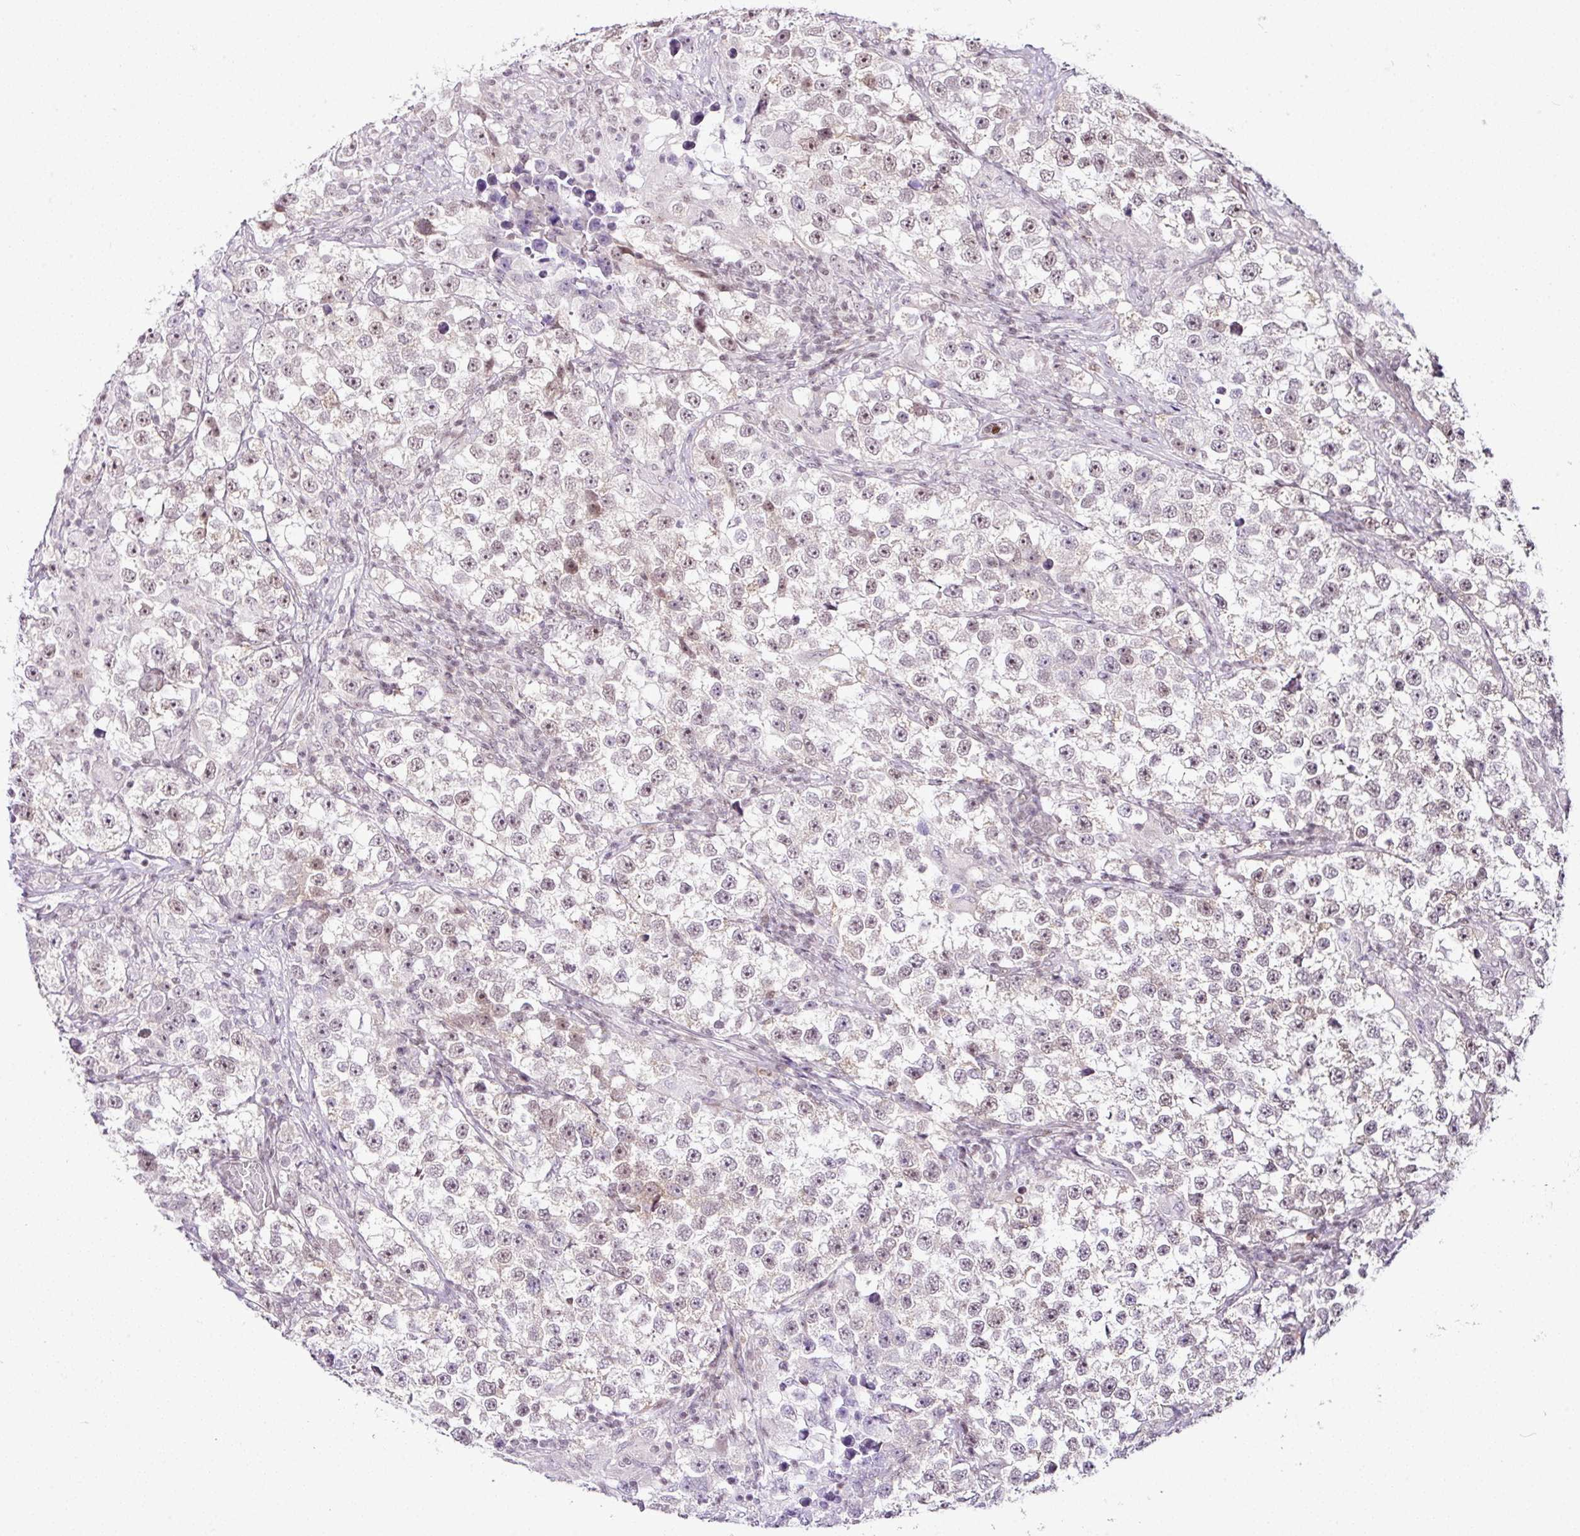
{"staining": {"intensity": "weak", "quantity": "<25%", "location": "cytoplasmic/membranous,nuclear"}, "tissue": "testis cancer", "cell_type": "Tumor cells", "image_type": "cancer", "snomed": [{"axis": "morphology", "description": "Seminoma, NOS"}, {"axis": "topography", "description": "Testis"}], "caption": "This is an immunohistochemistry (IHC) histopathology image of human seminoma (testis). There is no staining in tumor cells.", "gene": "FAM32A", "patient": {"sex": "male", "age": 46}}